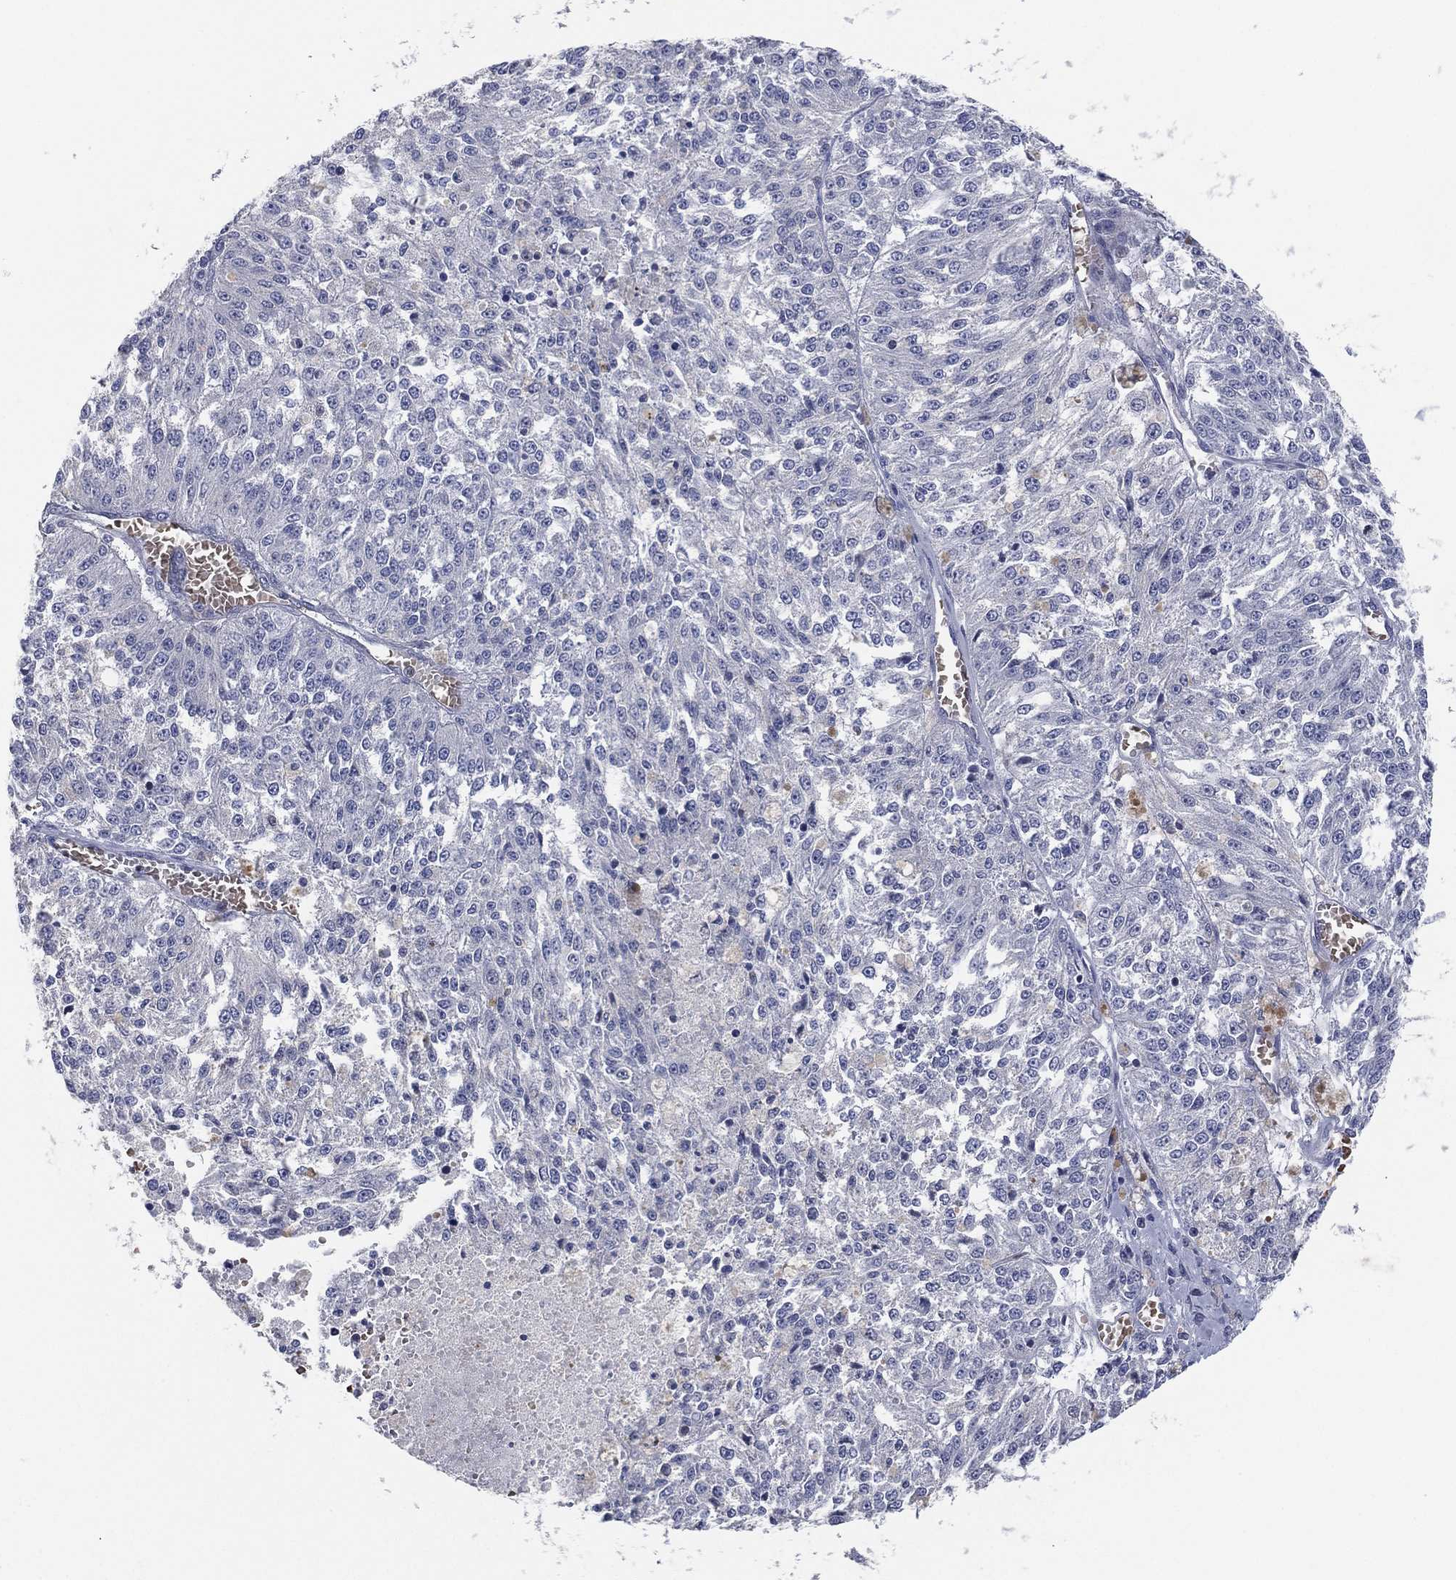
{"staining": {"intensity": "negative", "quantity": "none", "location": "none"}, "tissue": "melanoma", "cell_type": "Tumor cells", "image_type": "cancer", "snomed": [{"axis": "morphology", "description": "Malignant melanoma, Metastatic site"}, {"axis": "topography", "description": "Lymph node"}], "caption": "An immunohistochemistry (IHC) image of malignant melanoma (metastatic site) is shown. There is no staining in tumor cells of malignant melanoma (metastatic site).", "gene": "CFTR", "patient": {"sex": "female", "age": 64}}